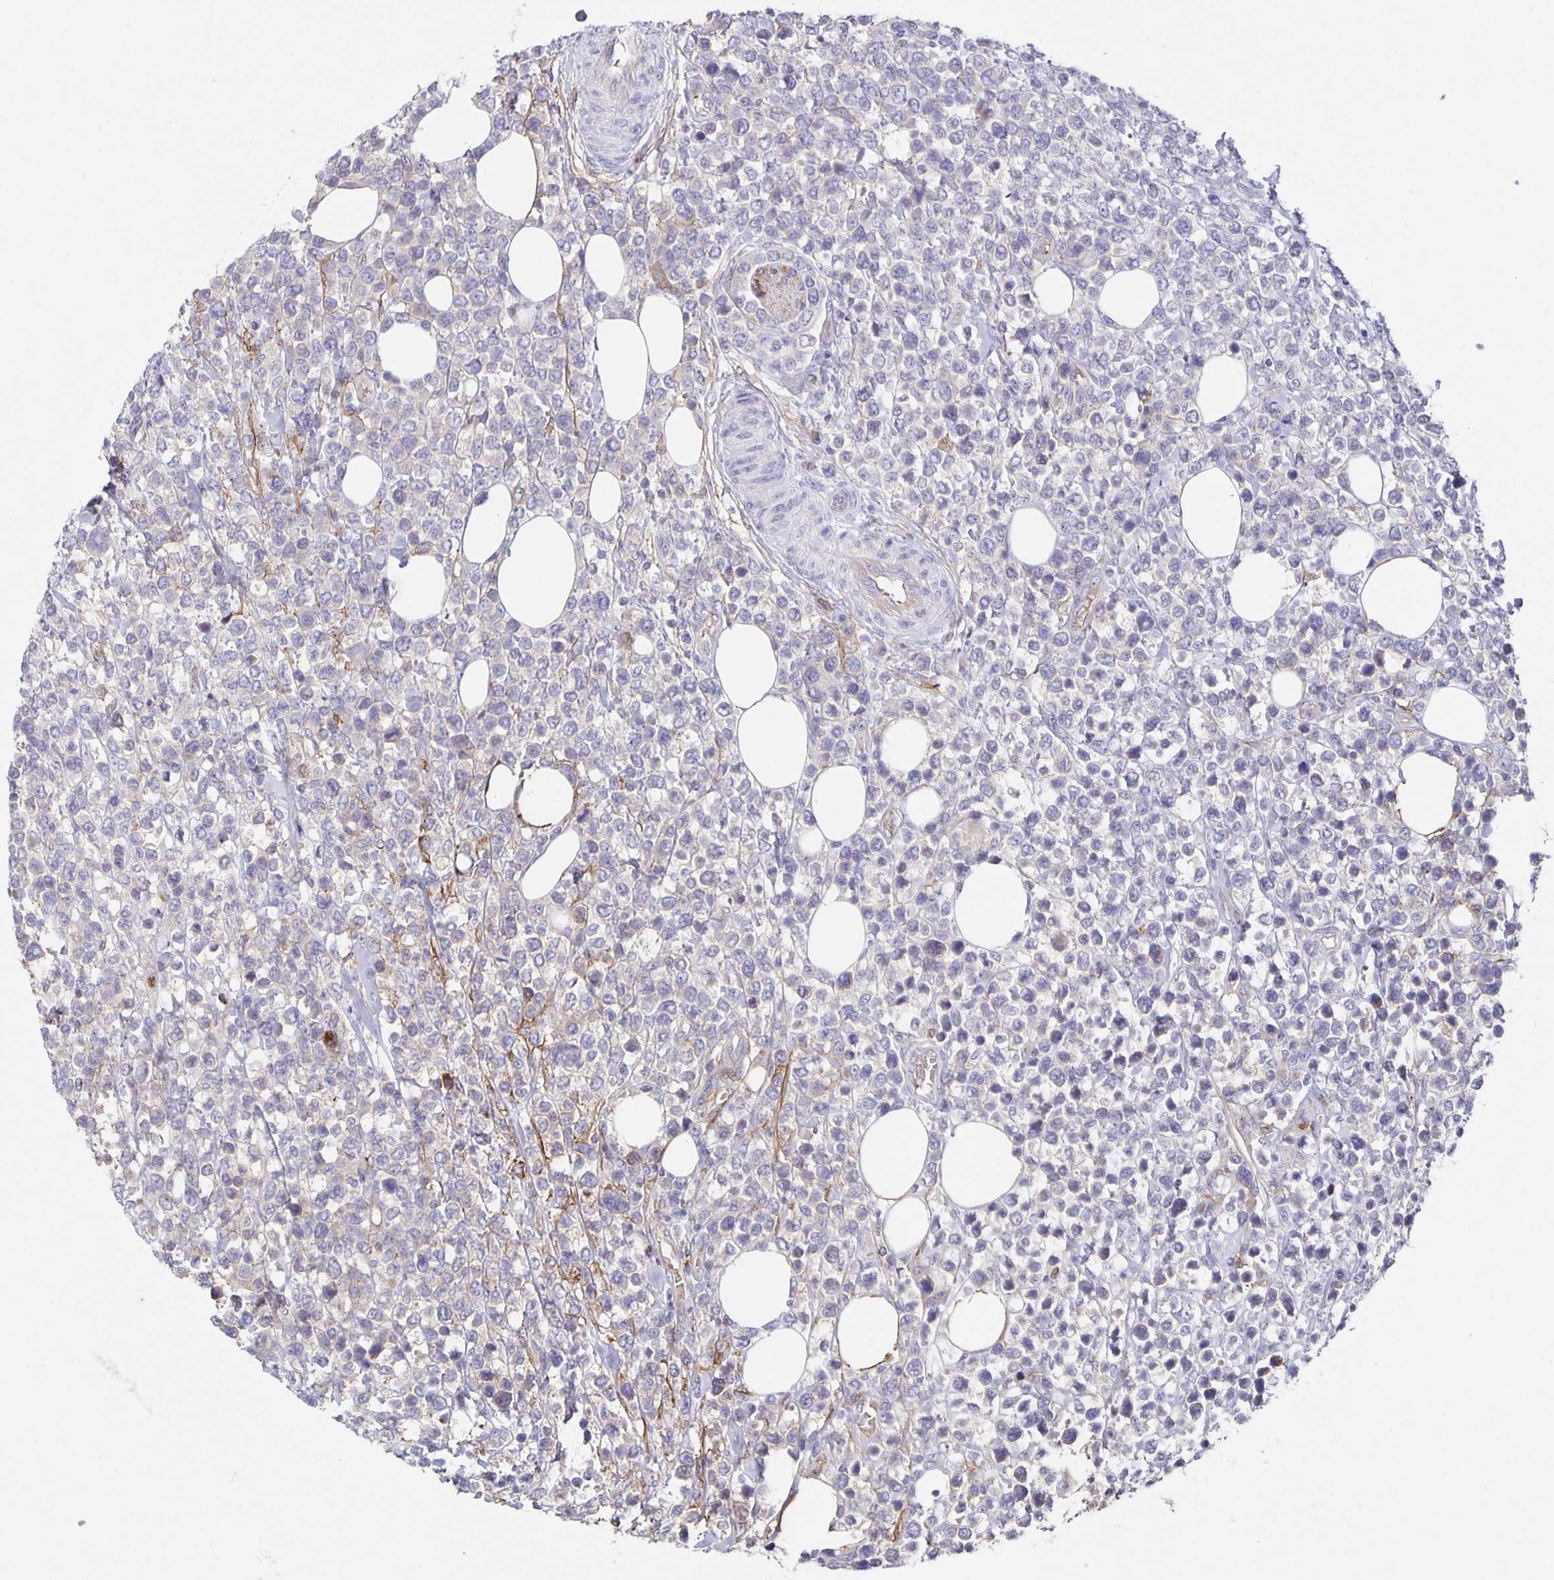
{"staining": {"intensity": "negative", "quantity": "none", "location": "none"}, "tissue": "lymphoma", "cell_type": "Tumor cells", "image_type": "cancer", "snomed": [{"axis": "morphology", "description": "Malignant lymphoma, non-Hodgkin's type, High grade"}, {"axis": "topography", "description": "Soft tissue"}], "caption": "This is an IHC histopathology image of malignant lymphoma, non-Hodgkin's type (high-grade). There is no positivity in tumor cells.", "gene": "ITGA2", "patient": {"sex": "female", "age": 56}}